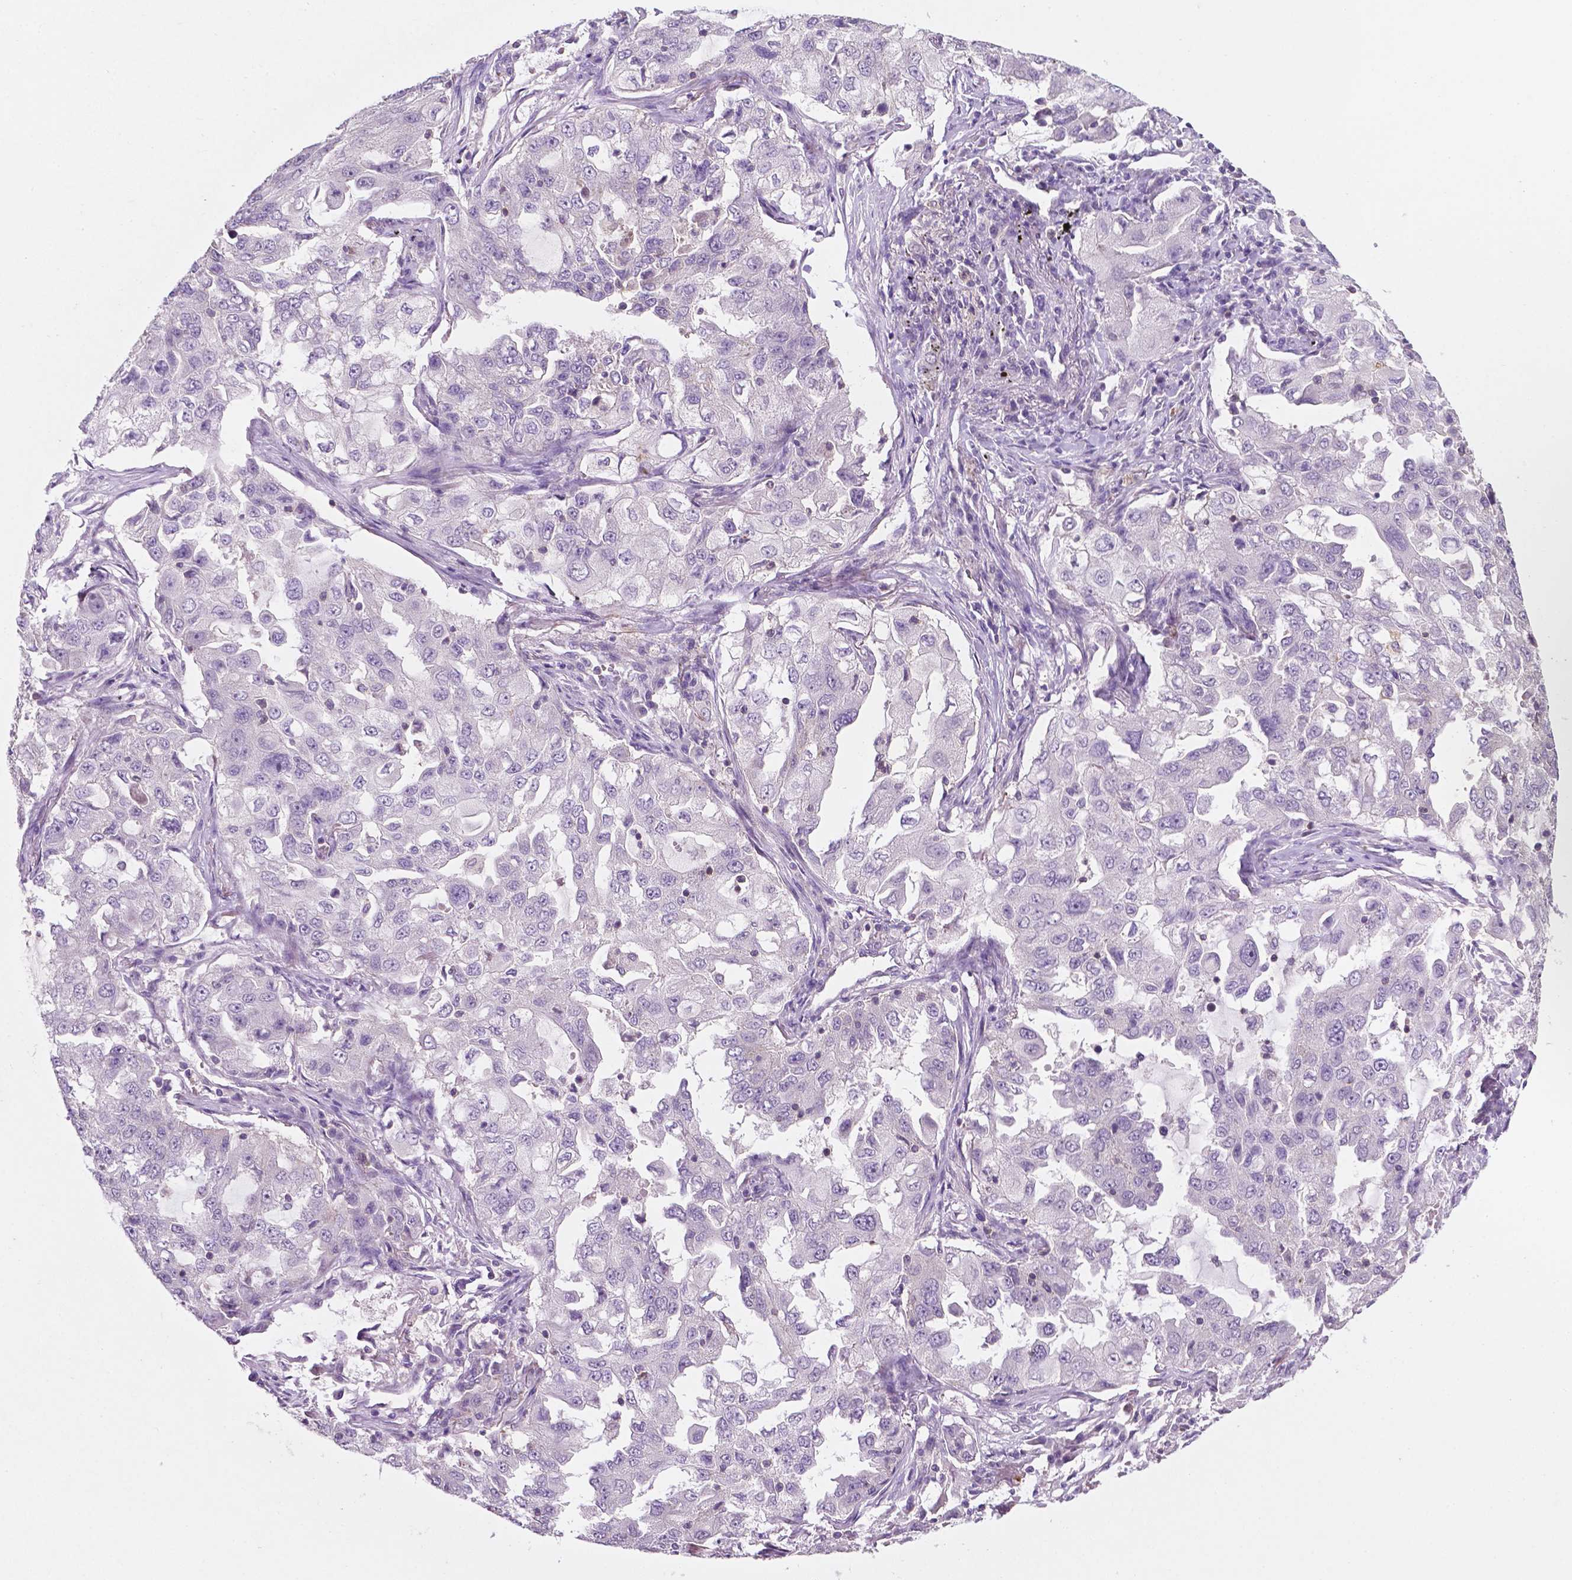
{"staining": {"intensity": "negative", "quantity": "none", "location": "none"}, "tissue": "lung cancer", "cell_type": "Tumor cells", "image_type": "cancer", "snomed": [{"axis": "morphology", "description": "Adenocarcinoma, NOS"}, {"axis": "topography", "description": "Lung"}], "caption": "The immunohistochemistry (IHC) histopathology image has no significant expression in tumor cells of adenocarcinoma (lung) tissue.", "gene": "EGFR", "patient": {"sex": "female", "age": 61}}